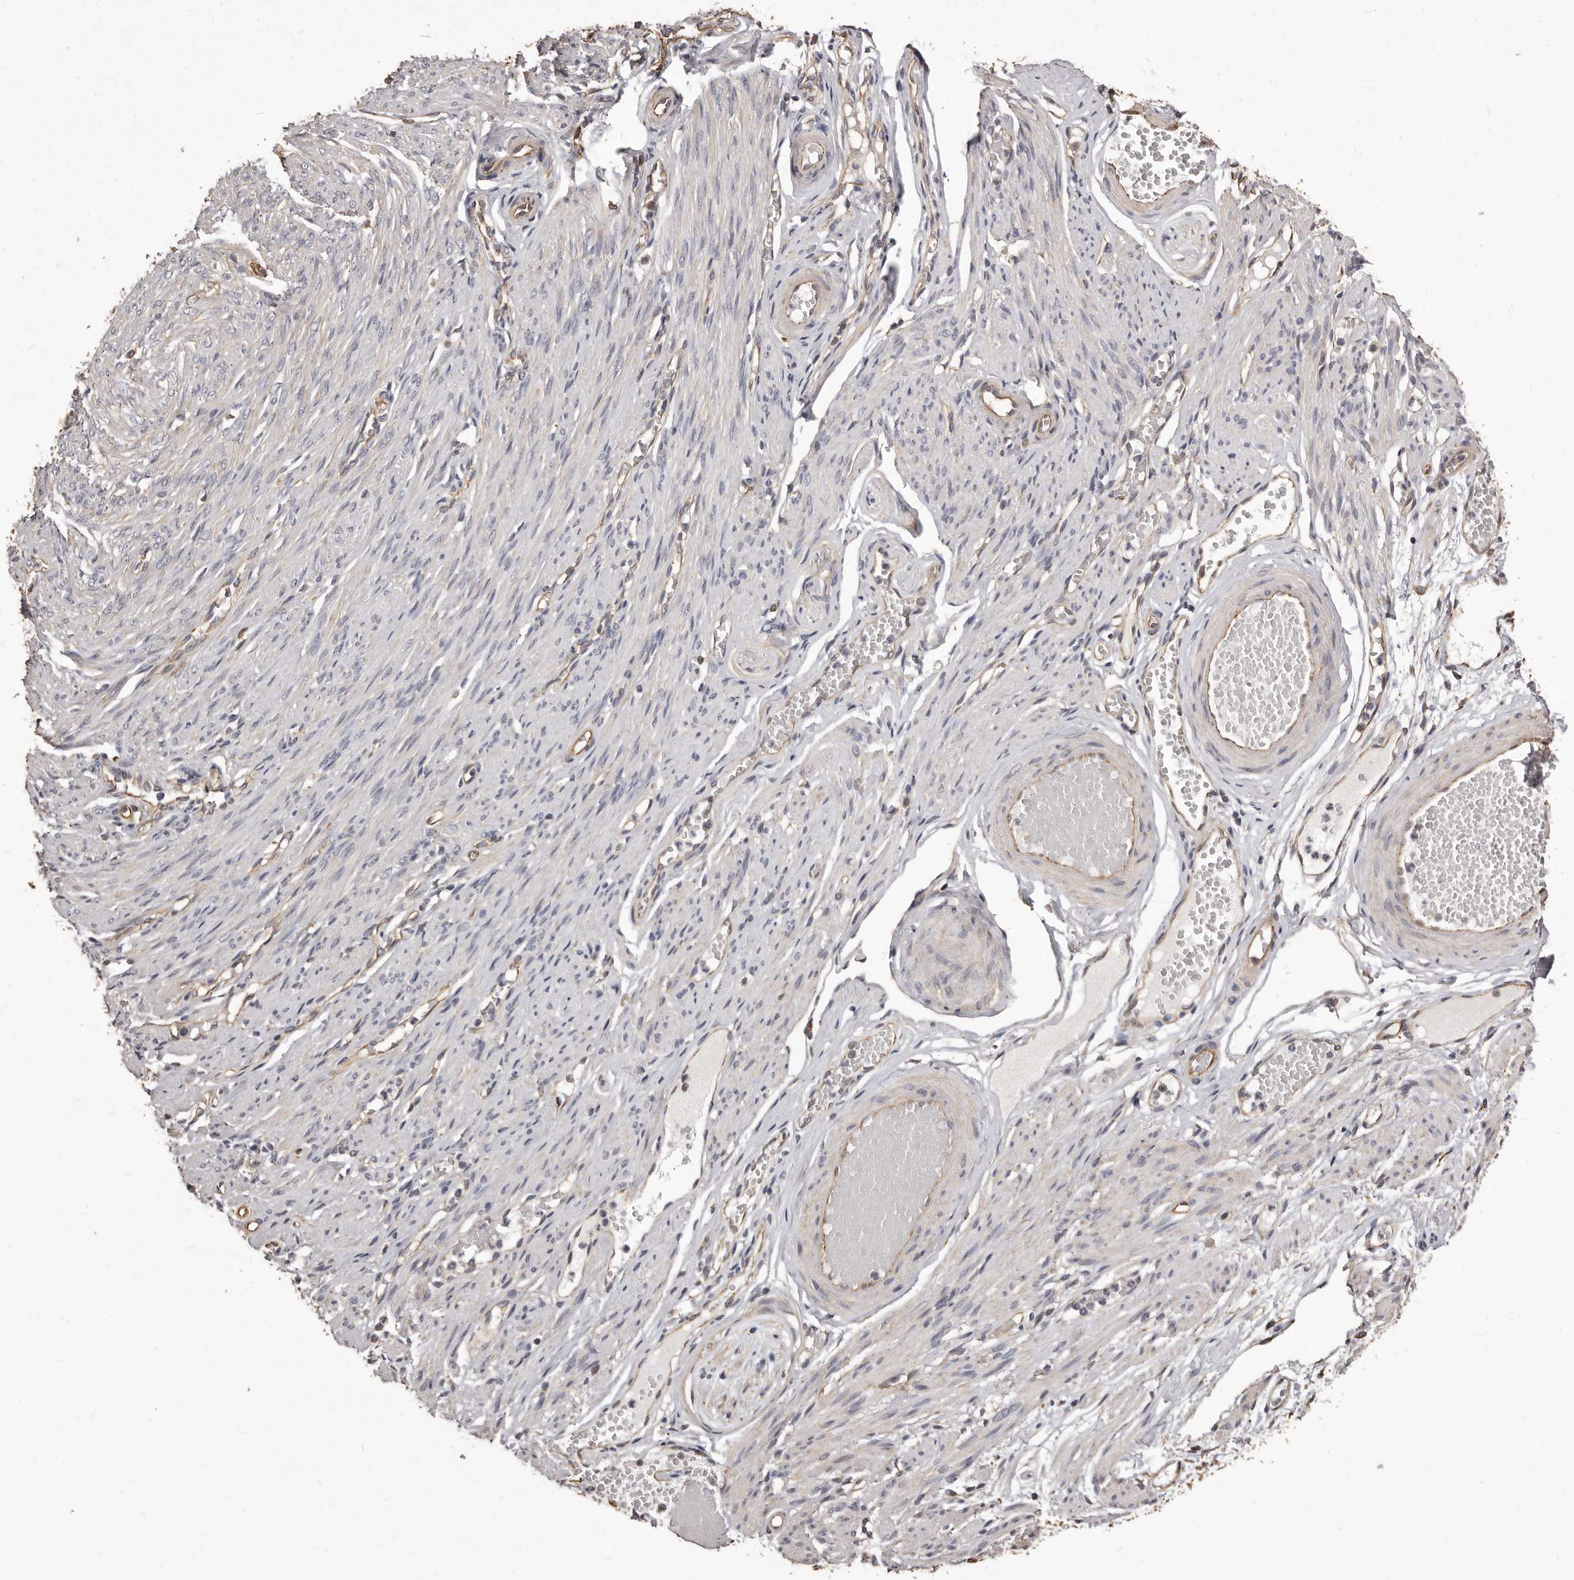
{"staining": {"intensity": "moderate", "quantity": ">75%", "location": "cytoplasmic/membranous"}, "tissue": "adipose tissue", "cell_type": "Adipocytes", "image_type": "normal", "snomed": [{"axis": "morphology", "description": "Normal tissue, NOS"}, {"axis": "topography", "description": "Smooth muscle"}, {"axis": "topography", "description": "Peripheral nerve tissue"}], "caption": "High-magnification brightfield microscopy of unremarkable adipose tissue stained with DAB (brown) and counterstained with hematoxylin (blue). adipocytes exhibit moderate cytoplasmic/membranous expression is appreciated in approximately>75% of cells.", "gene": "ALPK1", "patient": {"sex": "female", "age": 39}}